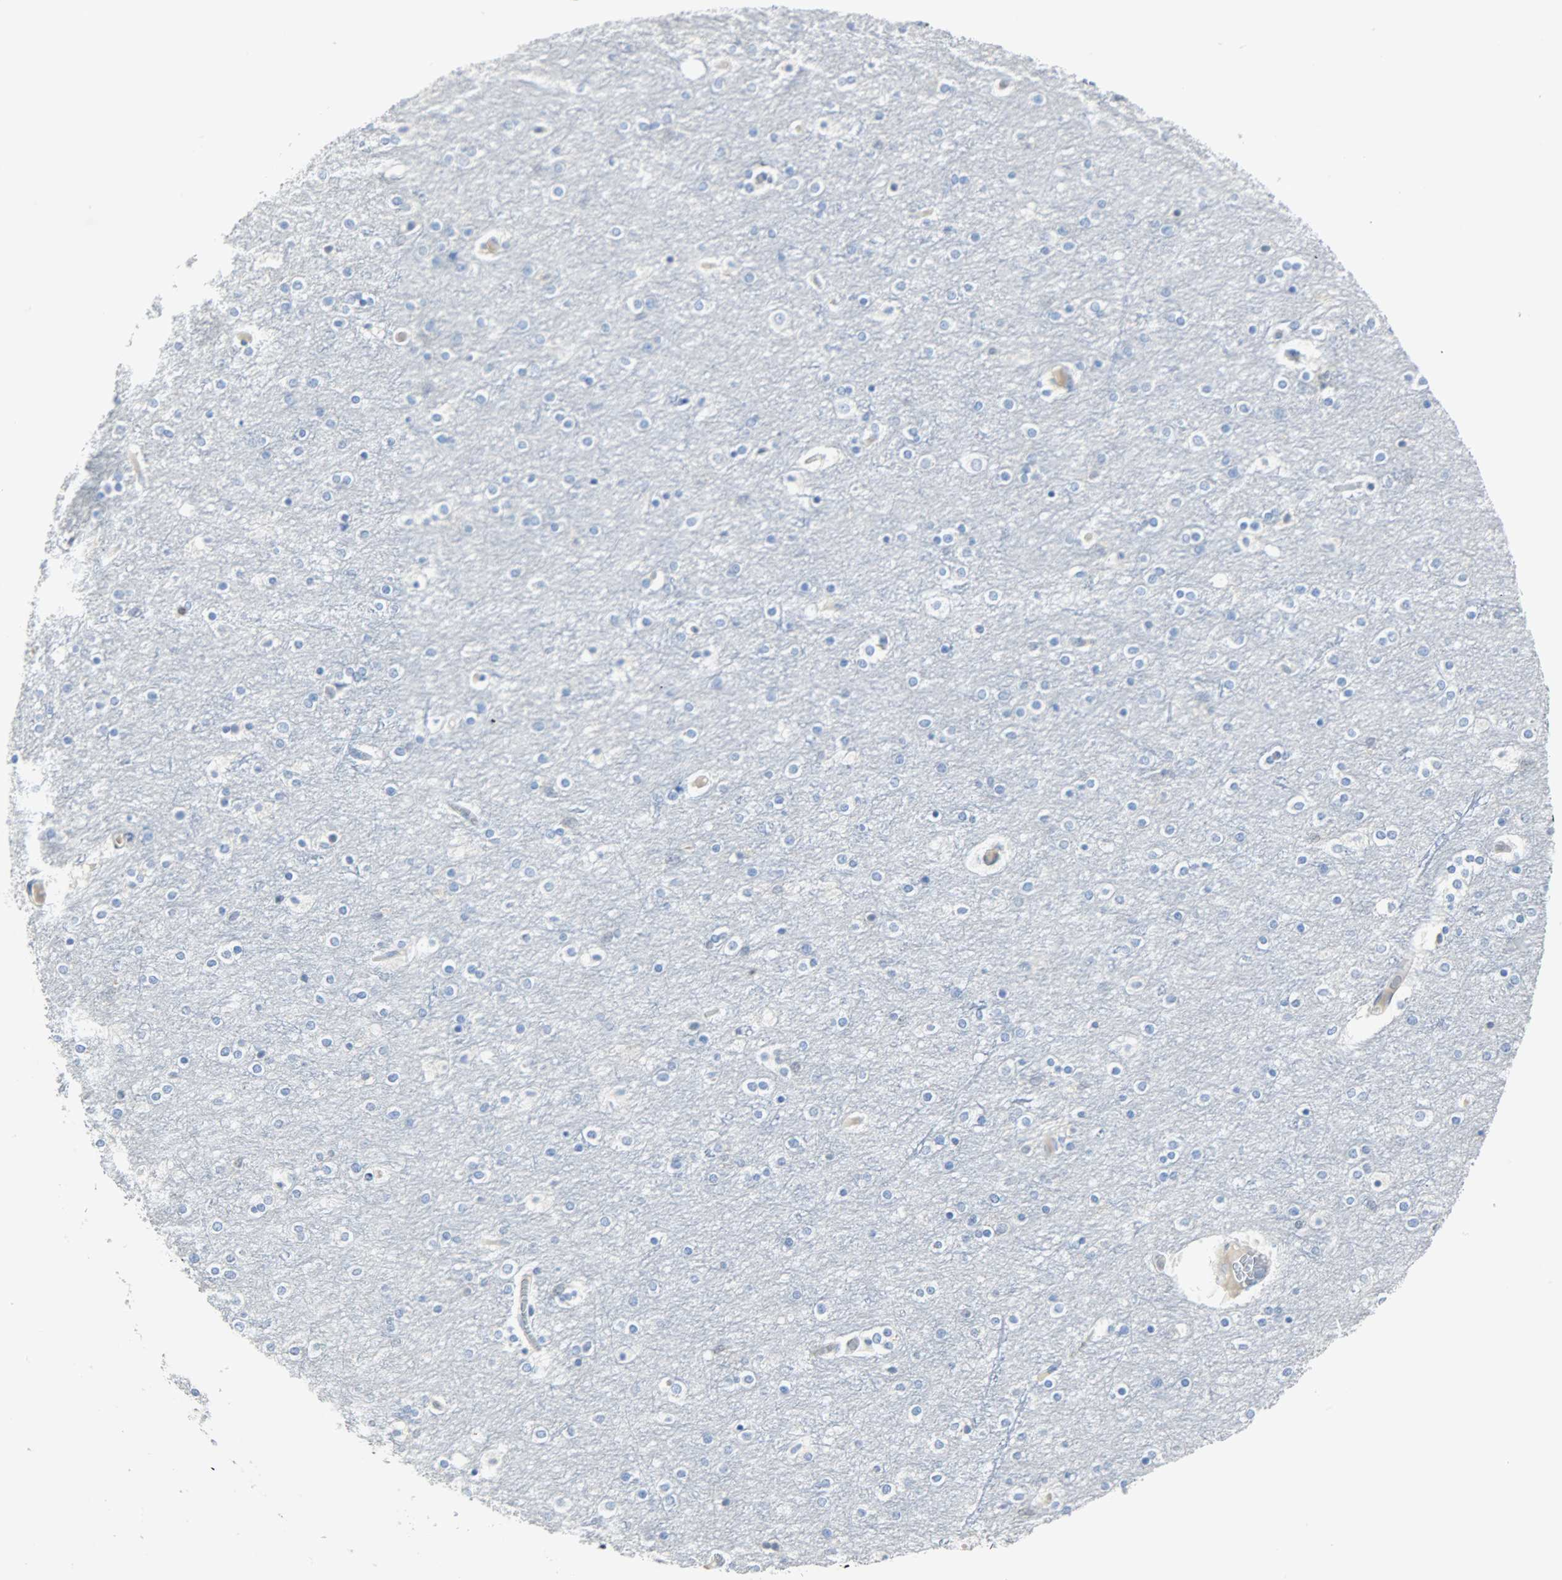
{"staining": {"intensity": "negative", "quantity": "none", "location": "none"}, "tissue": "cerebral cortex", "cell_type": "Endothelial cells", "image_type": "normal", "snomed": [{"axis": "morphology", "description": "Normal tissue, NOS"}, {"axis": "topography", "description": "Cerebral cortex"}], "caption": "Immunohistochemistry (IHC) image of normal cerebral cortex: cerebral cortex stained with DAB (3,3'-diaminobenzidine) shows no significant protein positivity in endothelial cells. (Brightfield microscopy of DAB immunohistochemistry at high magnification).", "gene": "EIF4EBP1", "patient": {"sex": "female", "age": 54}}